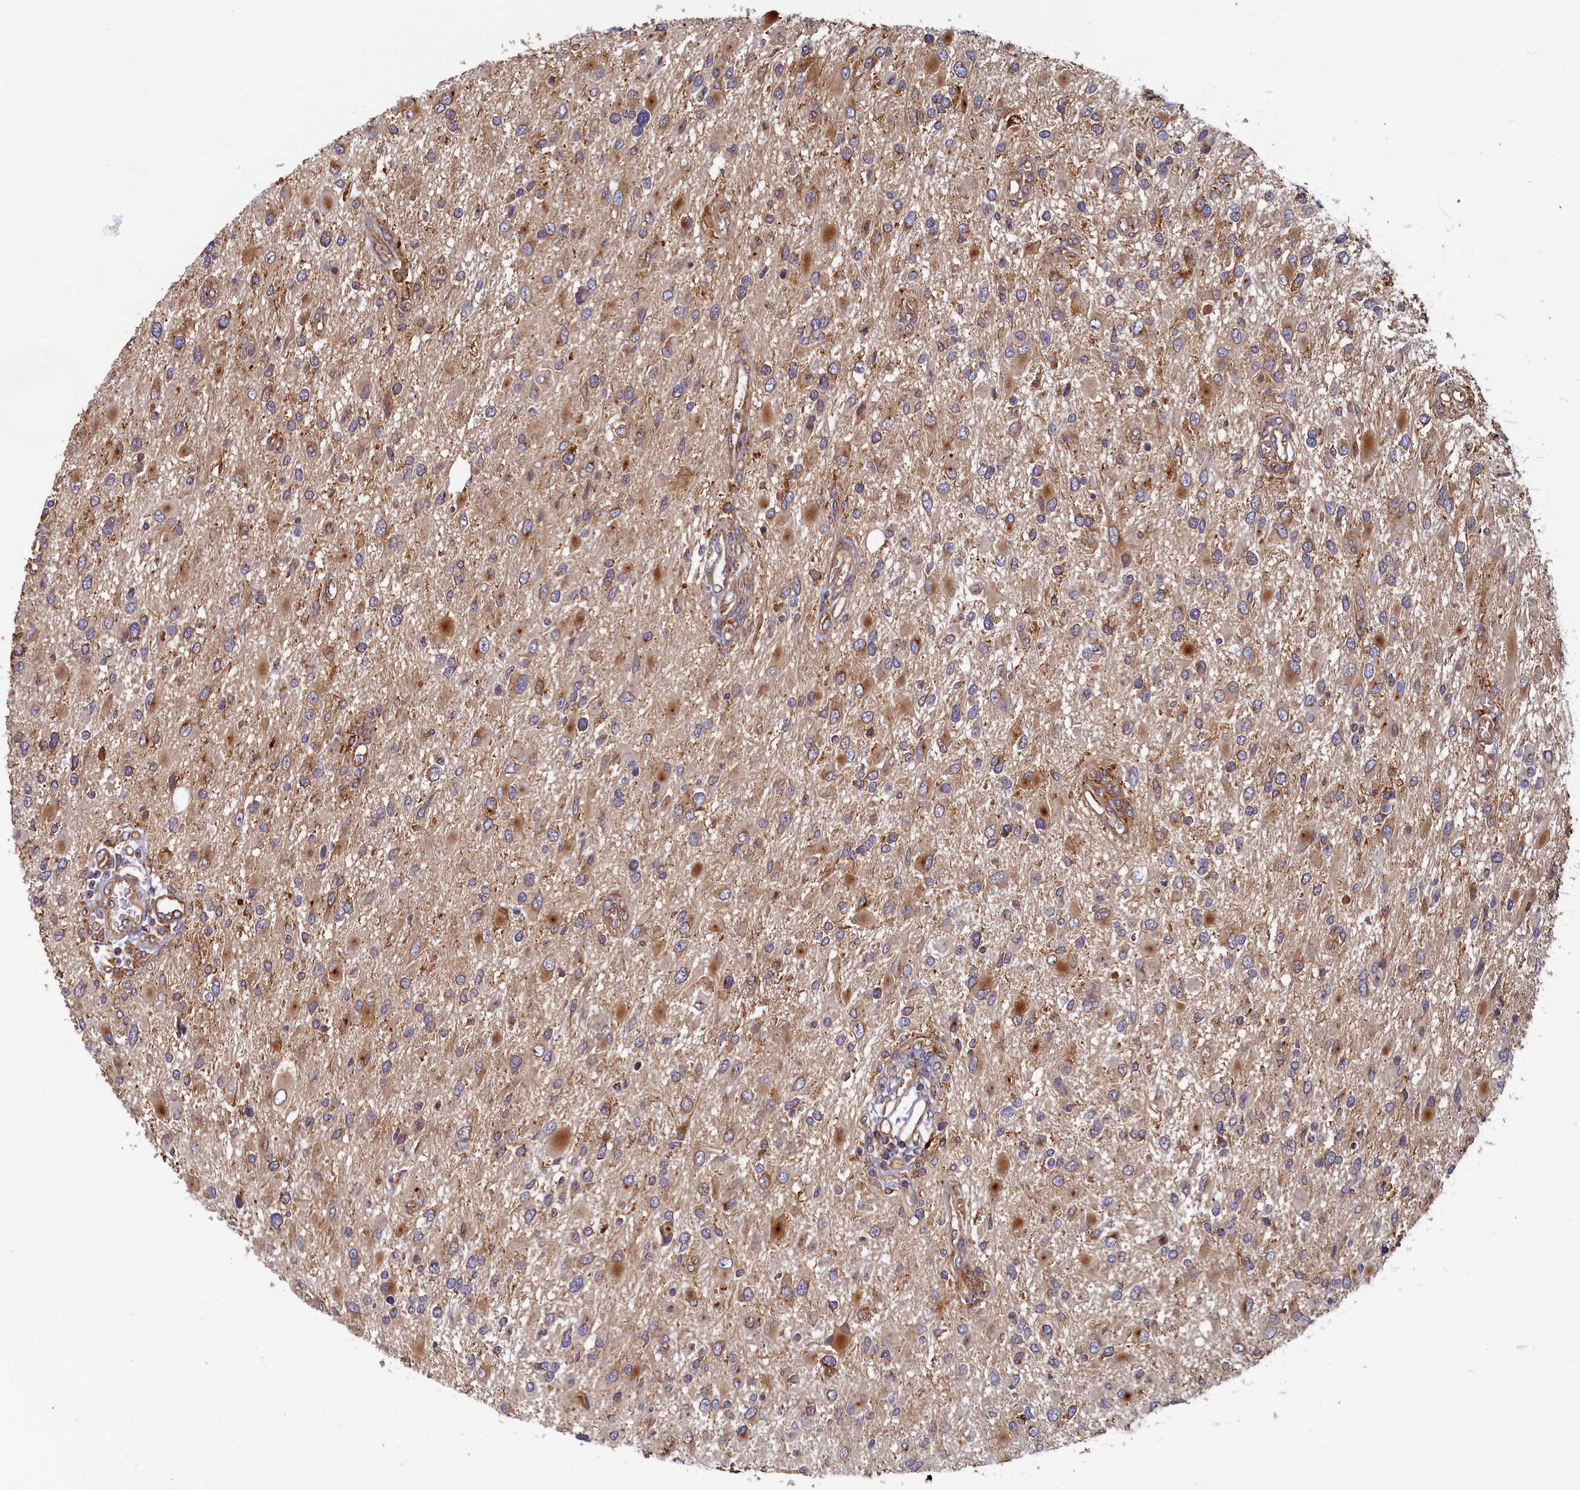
{"staining": {"intensity": "moderate", "quantity": "25%-75%", "location": "cytoplasmic/membranous"}, "tissue": "glioma", "cell_type": "Tumor cells", "image_type": "cancer", "snomed": [{"axis": "morphology", "description": "Glioma, malignant, High grade"}, {"axis": "topography", "description": "Brain"}], "caption": "The immunohistochemical stain highlights moderate cytoplasmic/membranous positivity in tumor cells of malignant glioma (high-grade) tissue.", "gene": "STX12", "patient": {"sex": "male", "age": 53}}